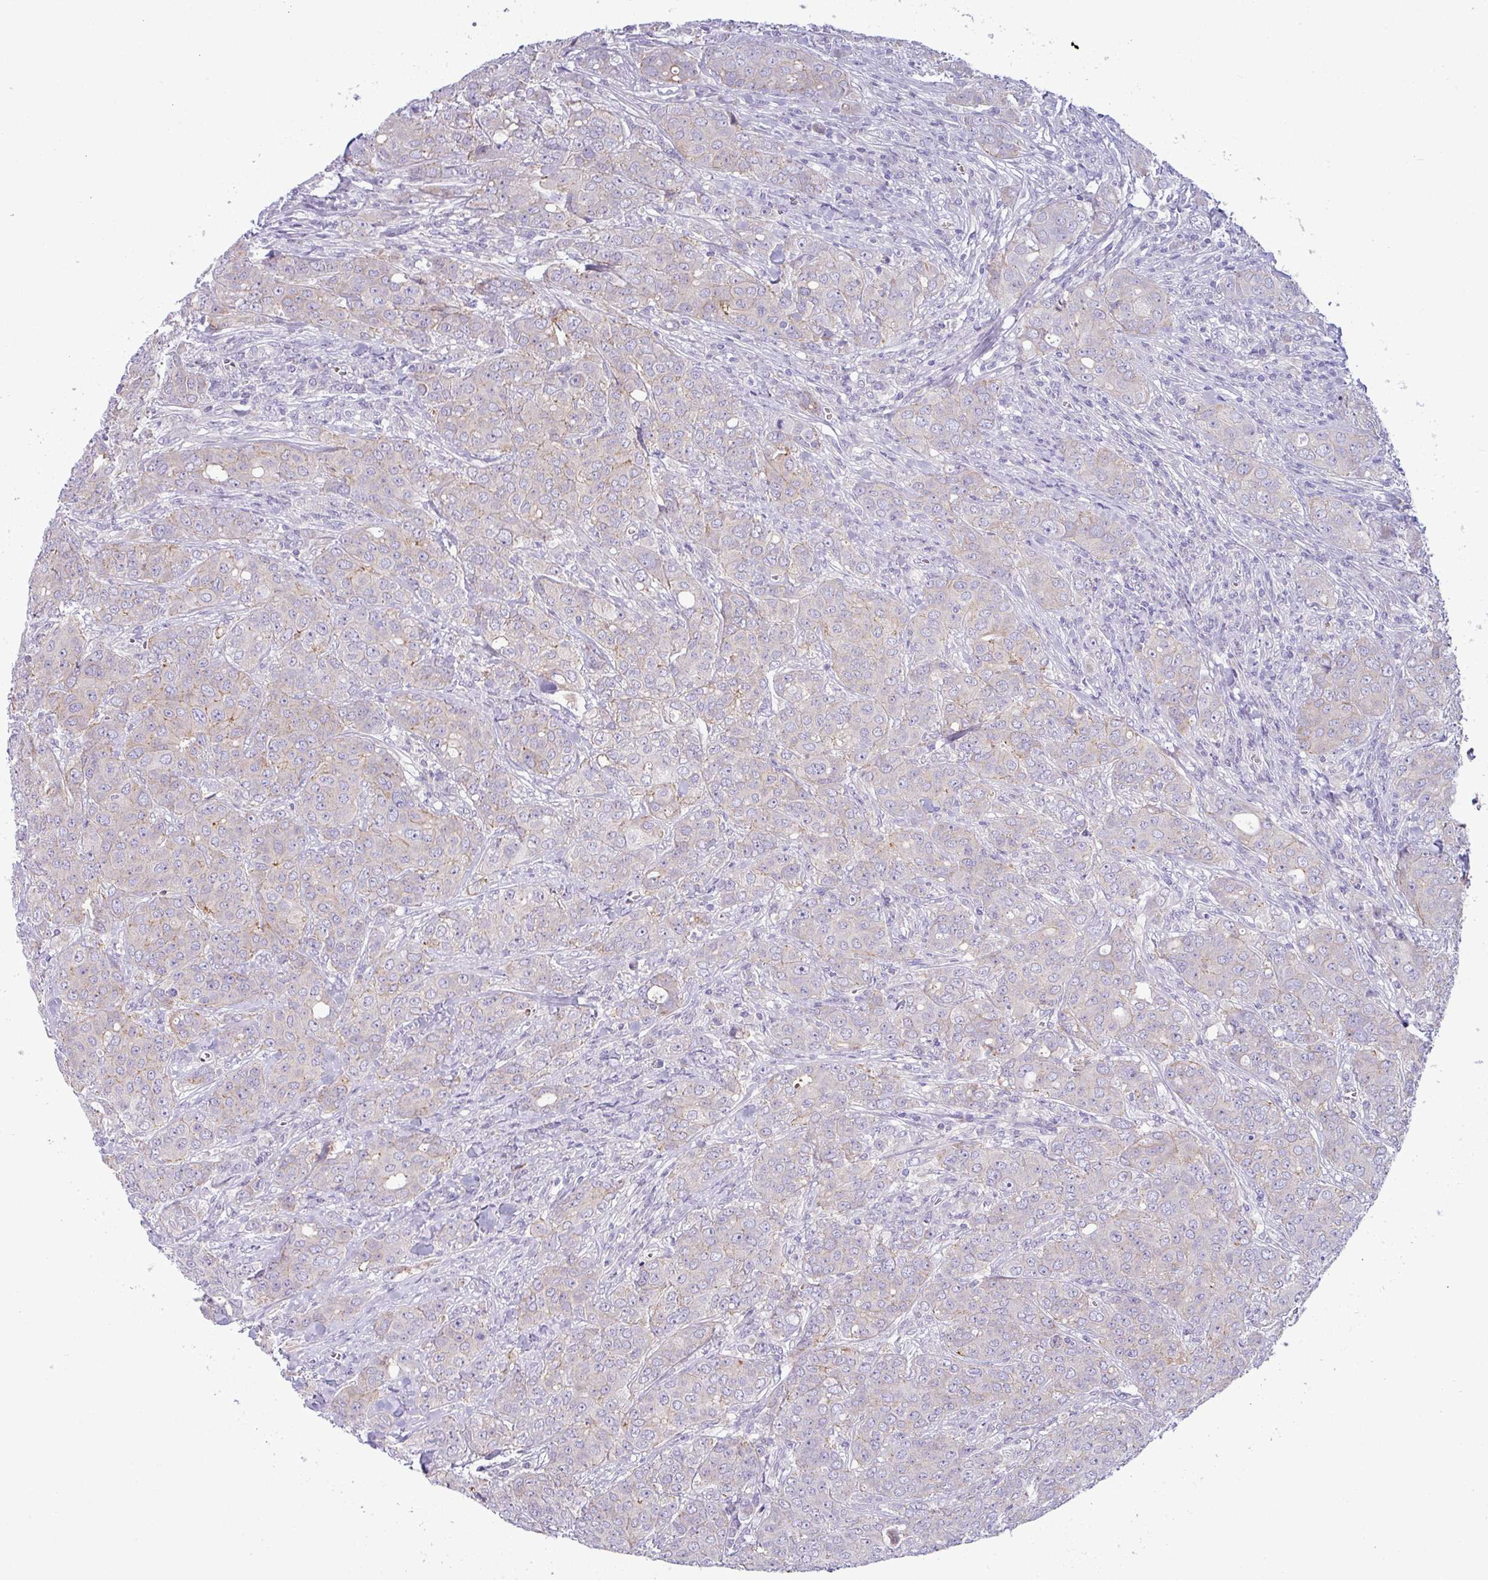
{"staining": {"intensity": "negative", "quantity": "none", "location": "none"}, "tissue": "breast cancer", "cell_type": "Tumor cells", "image_type": "cancer", "snomed": [{"axis": "morphology", "description": "Duct carcinoma"}, {"axis": "topography", "description": "Breast"}], "caption": "Breast cancer (invasive ductal carcinoma) was stained to show a protein in brown. There is no significant staining in tumor cells.", "gene": "ACAP3", "patient": {"sex": "female", "age": 43}}